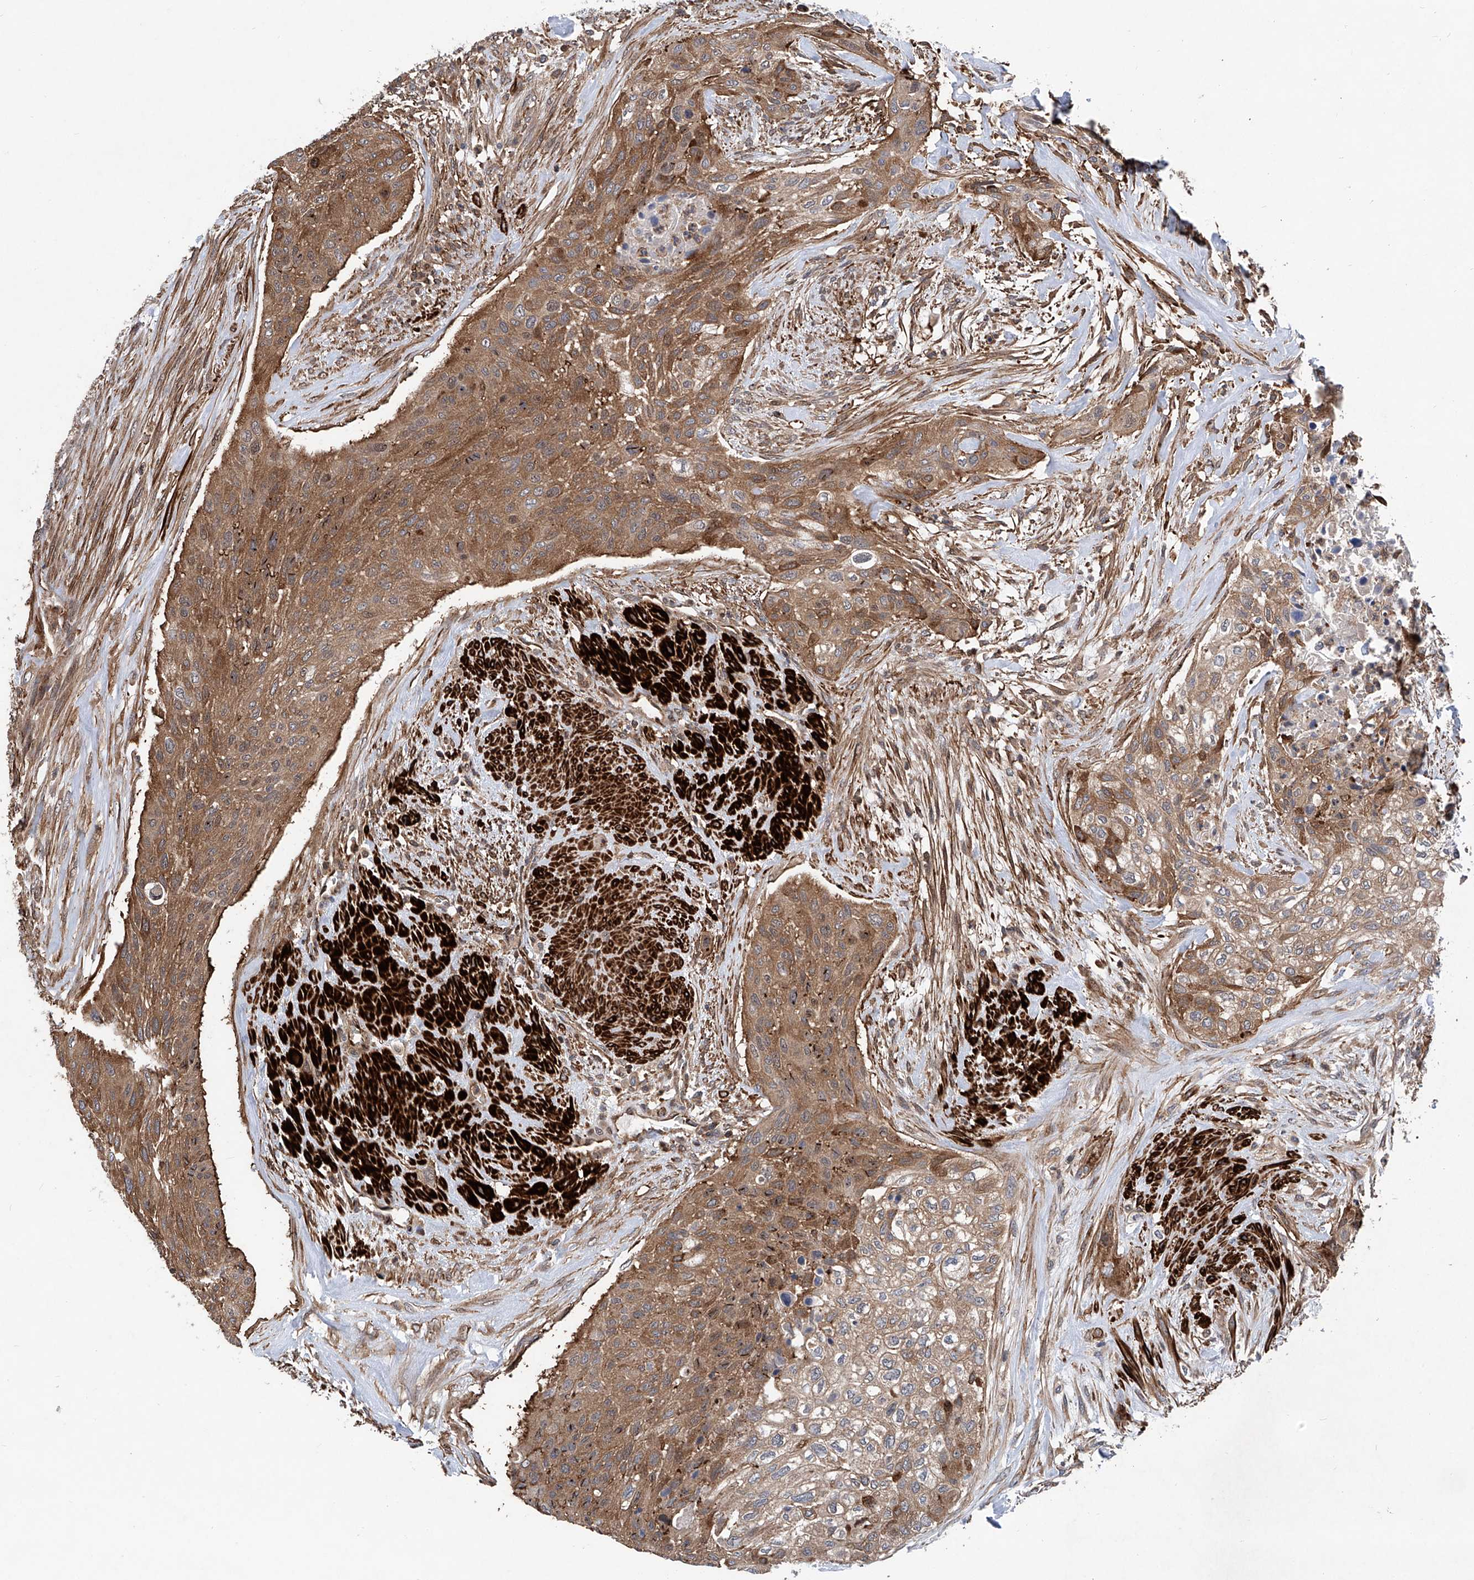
{"staining": {"intensity": "moderate", "quantity": ">75%", "location": "cytoplasmic/membranous"}, "tissue": "urothelial cancer", "cell_type": "Tumor cells", "image_type": "cancer", "snomed": [{"axis": "morphology", "description": "Urothelial carcinoma, High grade"}, {"axis": "topography", "description": "Urinary bladder"}], "caption": "DAB immunohistochemical staining of urothelial cancer reveals moderate cytoplasmic/membranous protein expression in approximately >75% of tumor cells.", "gene": "NT5C3A", "patient": {"sex": "male", "age": 35}}